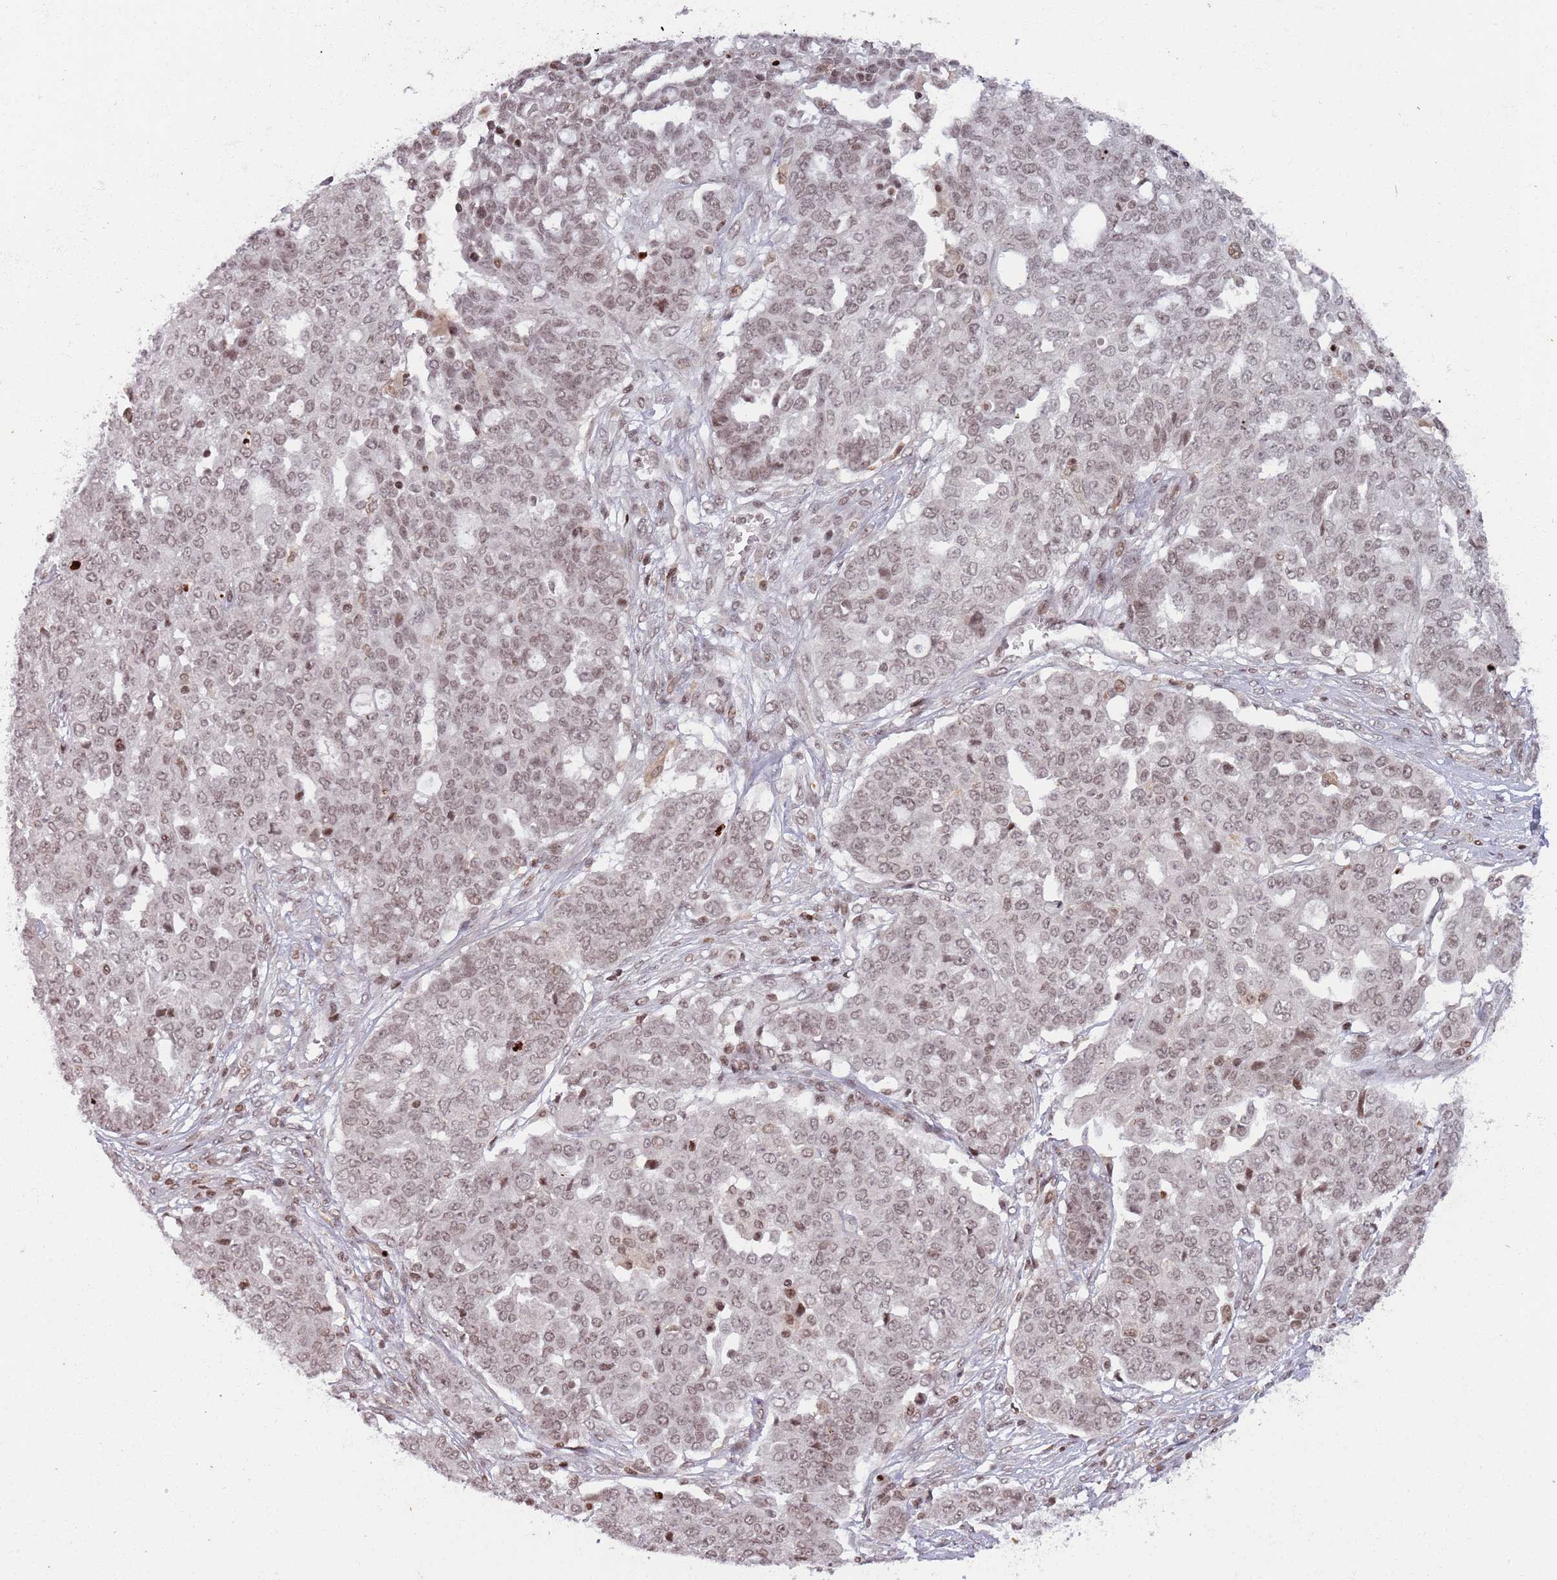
{"staining": {"intensity": "weak", "quantity": ">75%", "location": "nuclear"}, "tissue": "ovarian cancer", "cell_type": "Tumor cells", "image_type": "cancer", "snomed": [{"axis": "morphology", "description": "Cystadenocarcinoma, serous, NOS"}, {"axis": "topography", "description": "Soft tissue"}, {"axis": "topography", "description": "Ovary"}], "caption": "The image reveals immunohistochemical staining of ovarian cancer. There is weak nuclear positivity is seen in about >75% of tumor cells.", "gene": "SH3RF3", "patient": {"sex": "female", "age": 57}}